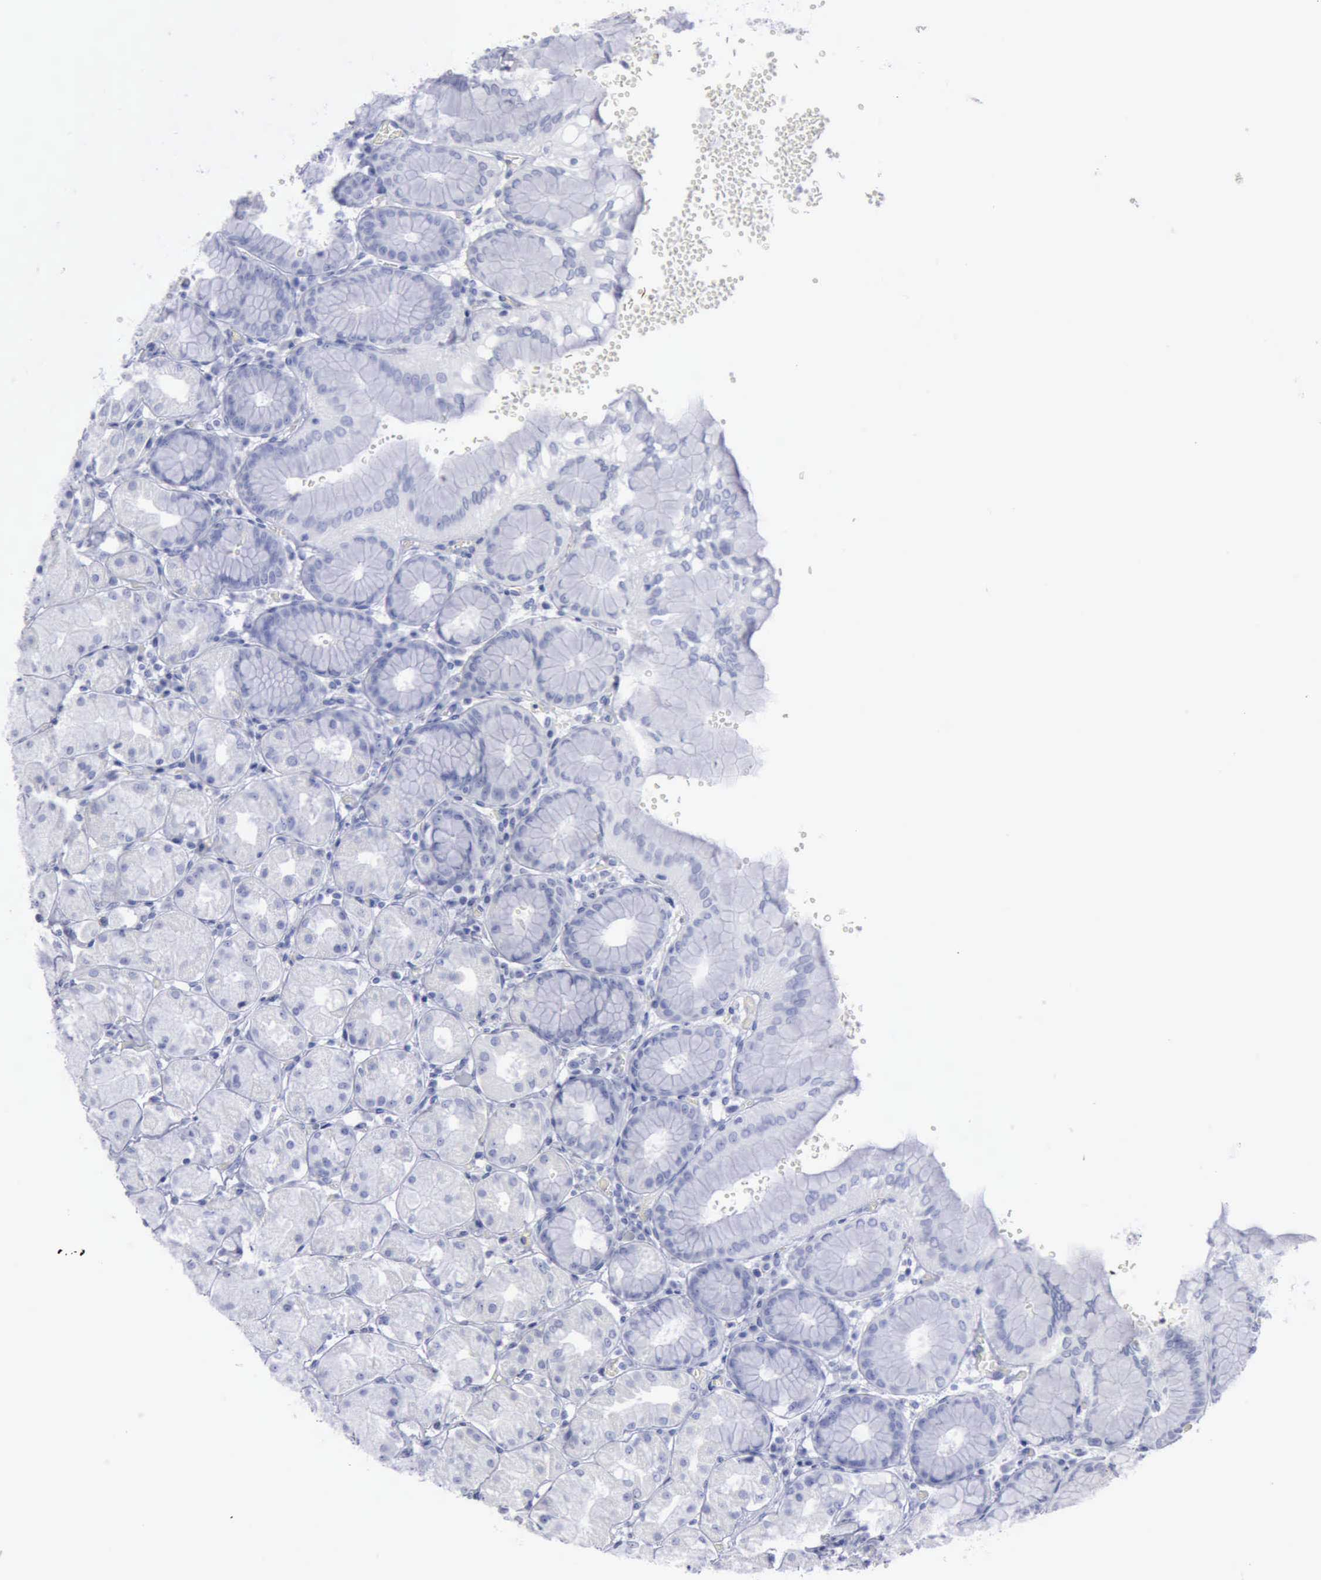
{"staining": {"intensity": "negative", "quantity": "none", "location": "none"}, "tissue": "stomach", "cell_type": "Glandular cells", "image_type": "normal", "snomed": [{"axis": "morphology", "description": "Normal tissue, NOS"}, {"axis": "topography", "description": "Stomach, upper"}, {"axis": "topography", "description": "Stomach"}], "caption": "Glandular cells show no significant protein staining in normal stomach. The staining was performed using DAB (3,3'-diaminobenzidine) to visualize the protein expression in brown, while the nuclei were stained in blue with hematoxylin (Magnification: 20x).", "gene": "KRT13", "patient": {"sex": "male", "age": 76}}